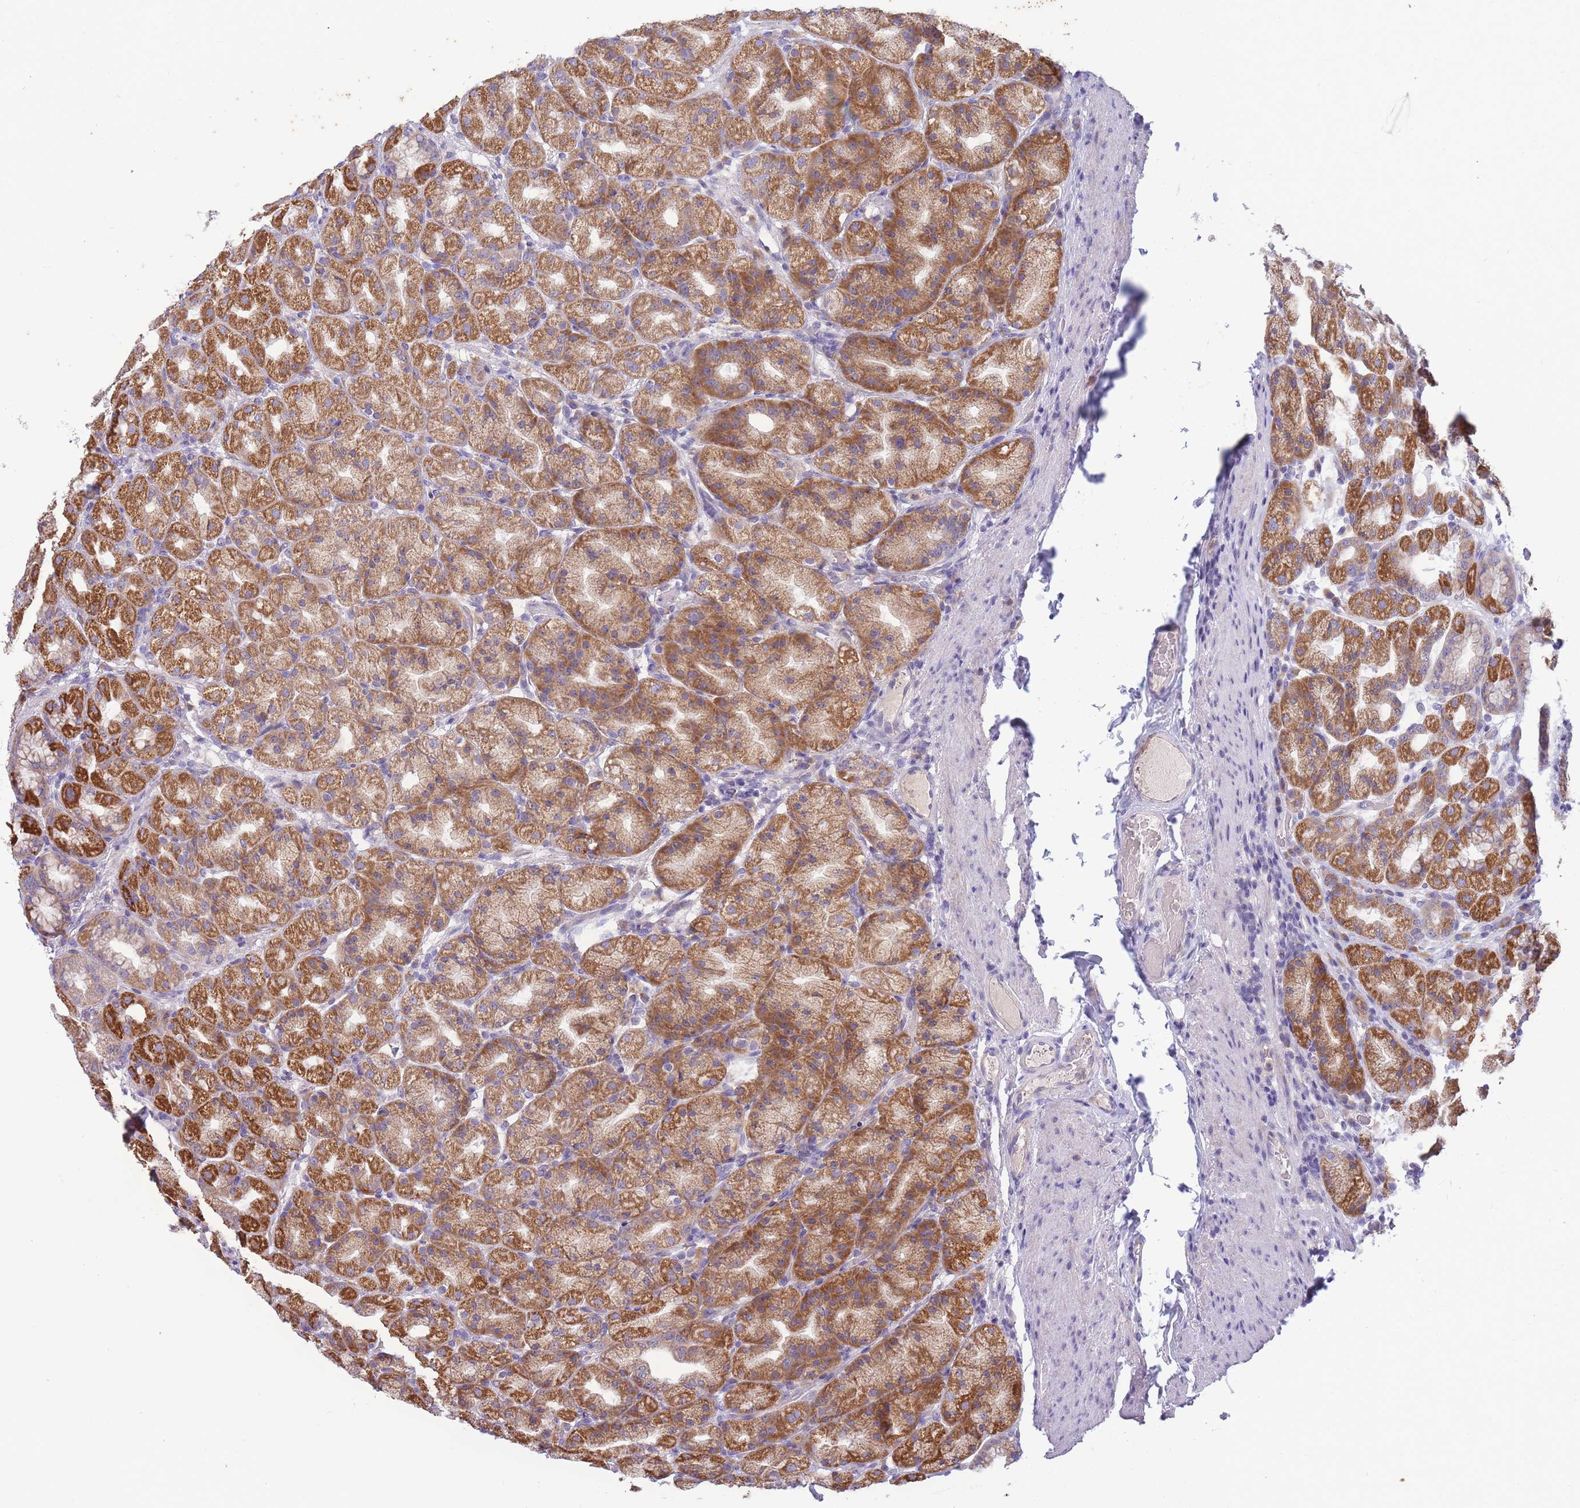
{"staining": {"intensity": "strong", "quantity": "25%-75%", "location": "cytoplasmic/membranous"}, "tissue": "stomach", "cell_type": "Glandular cells", "image_type": "normal", "snomed": [{"axis": "morphology", "description": "Normal tissue, NOS"}, {"axis": "topography", "description": "Stomach, upper"}, {"axis": "topography", "description": "Stomach"}], "caption": "High-power microscopy captured an immunohistochemistry micrograph of normal stomach, revealing strong cytoplasmic/membranous expression in about 25%-75% of glandular cells. (DAB IHC, brown staining for protein, blue staining for nuclei).", "gene": "NDUFAF6", "patient": {"sex": "male", "age": 68}}